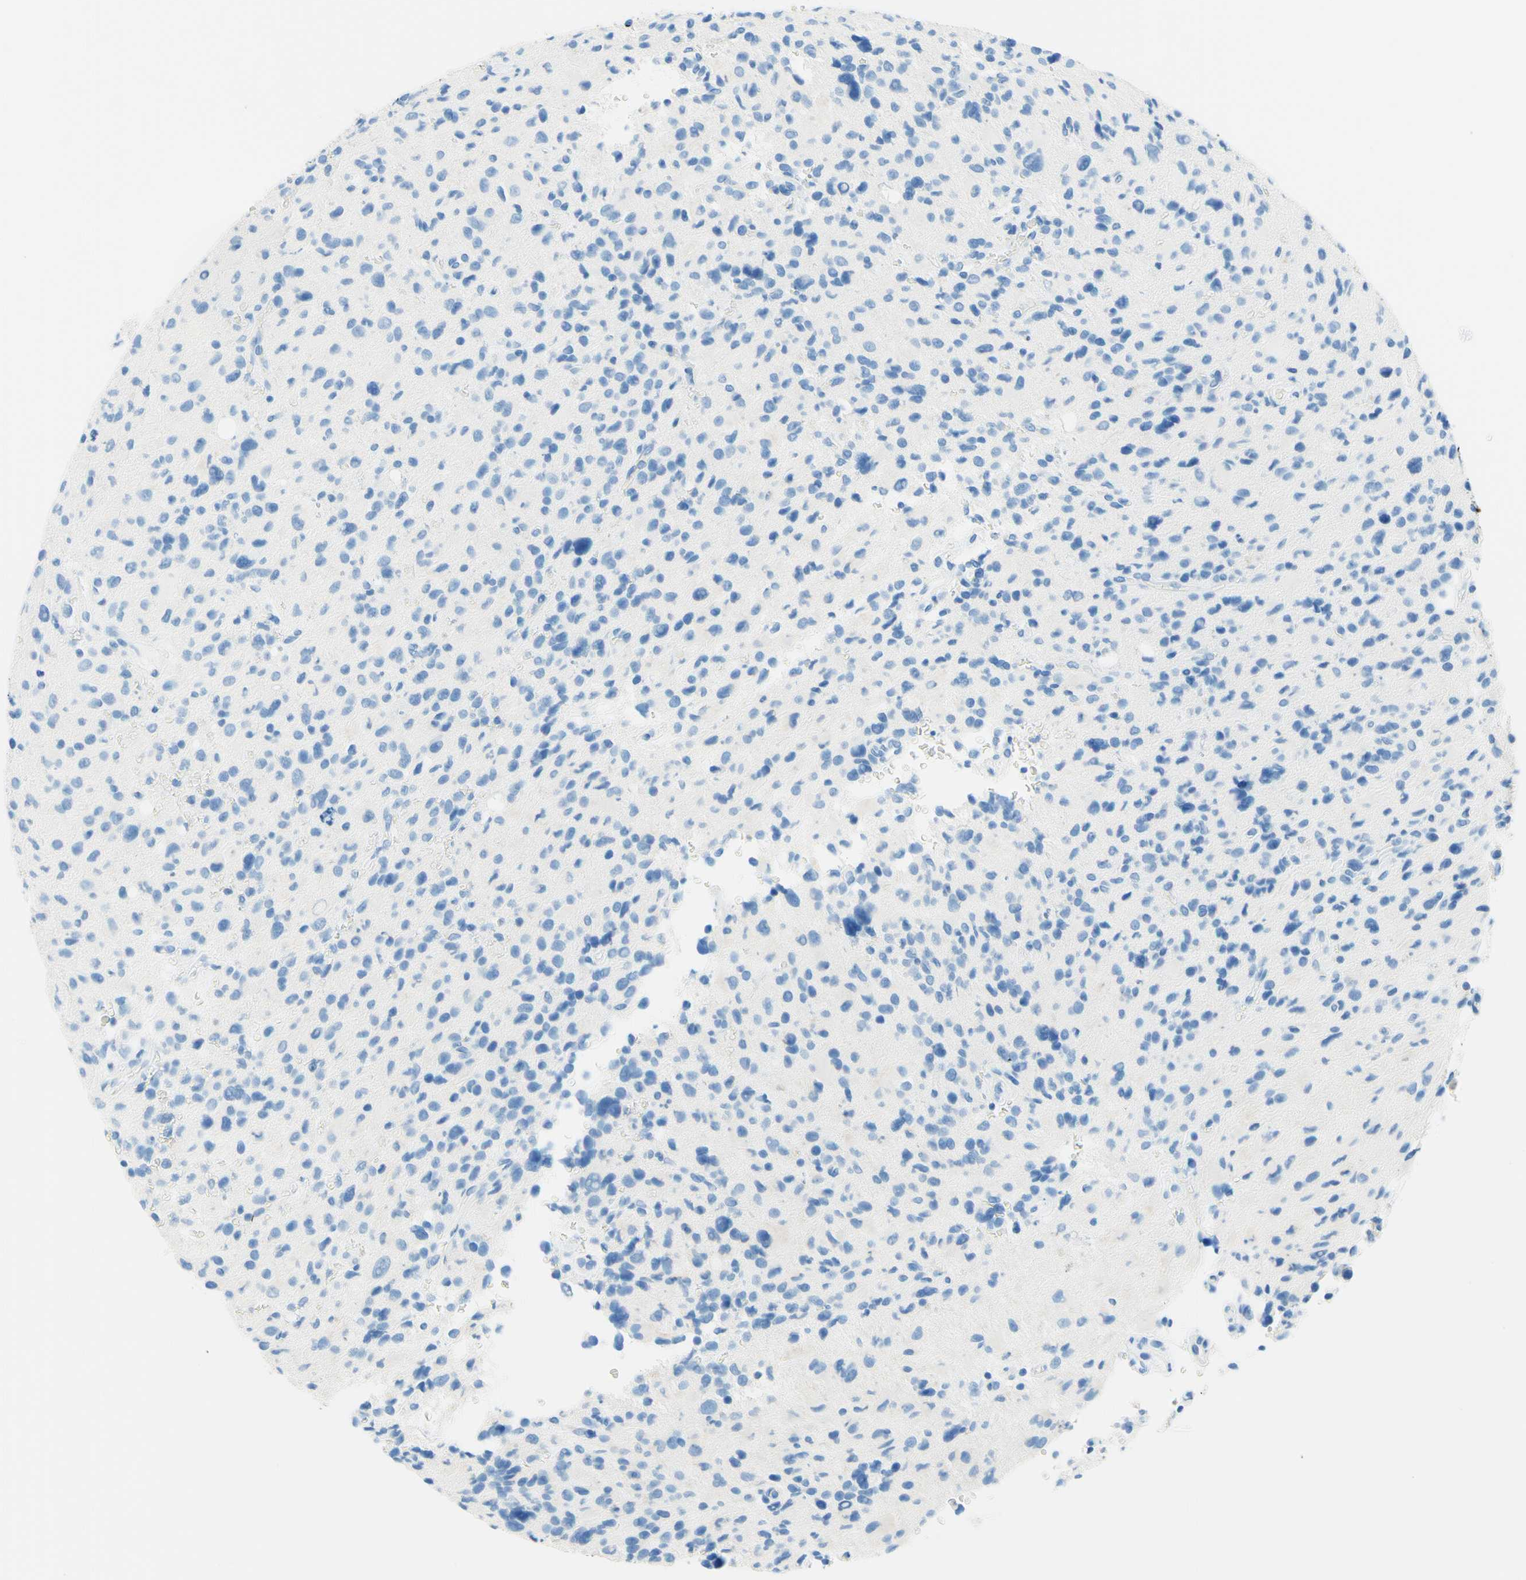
{"staining": {"intensity": "negative", "quantity": "none", "location": "none"}, "tissue": "glioma", "cell_type": "Tumor cells", "image_type": "cancer", "snomed": [{"axis": "morphology", "description": "Glioma, malignant, High grade"}, {"axis": "topography", "description": "Brain"}], "caption": "Immunohistochemical staining of human glioma shows no significant staining in tumor cells.", "gene": "MFAP5", "patient": {"sex": "male", "age": 48}}